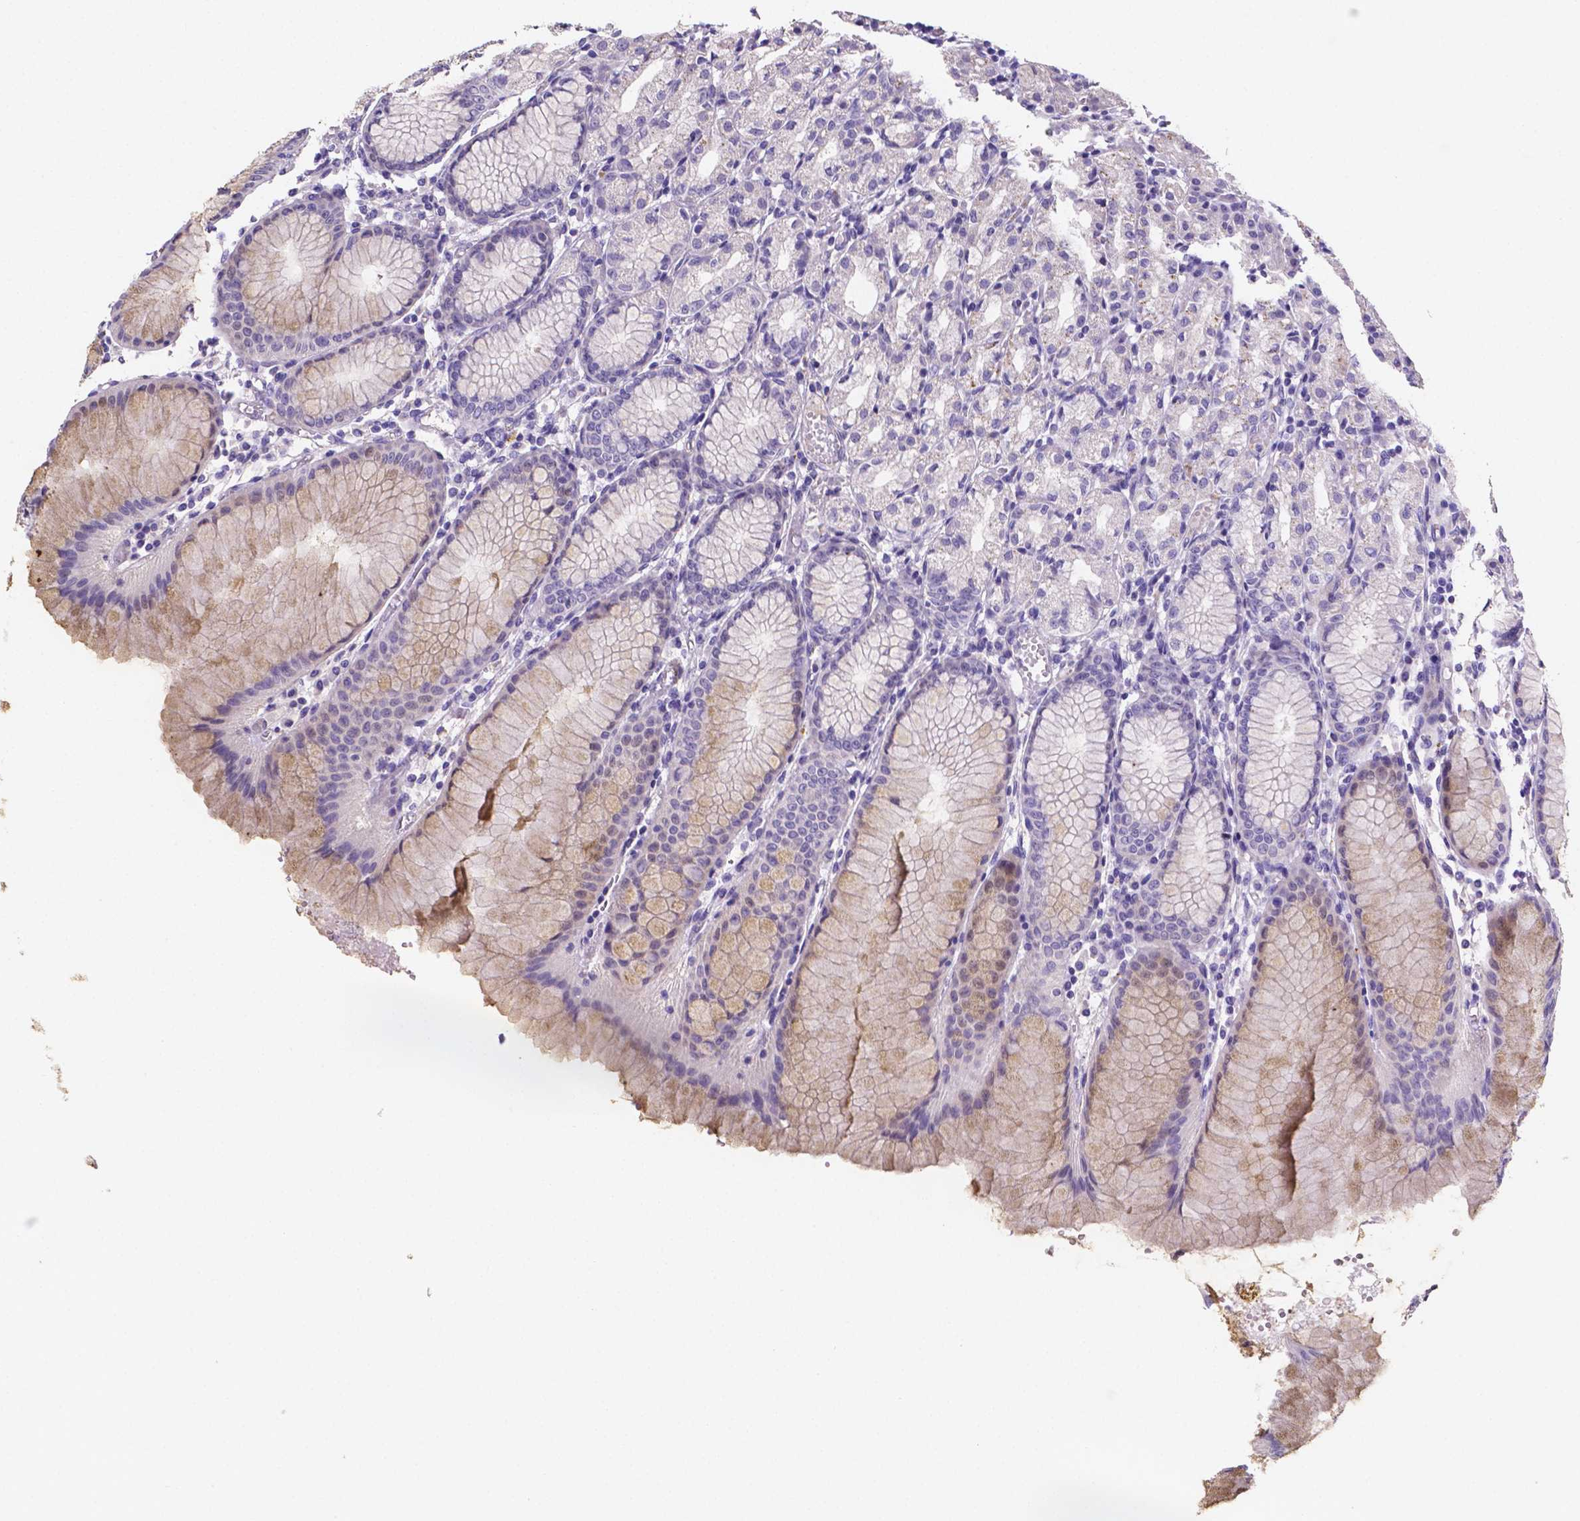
{"staining": {"intensity": "moderate", "quantity": "<25%", "location": "cytoplasmic/membranous"}, "tissue": "stomach", "cell_type": "Glandular cells", "image_type": "normal", "snomed": [{"axis": "morphology", "description": "Normal tissue, NOS"}, {"axis": "topography", "description": "Stomach"}], "caption": "Immunohistochemical staining of unremarkable human stomach reveals moderate cytoplasmic/membranous protein expression in about <25% of glandular cells. (DAB = brown stain, brightfield microscopy at high magnification).", "gene": "NRGN", "patient": {"sex": "female", "age": 57}}